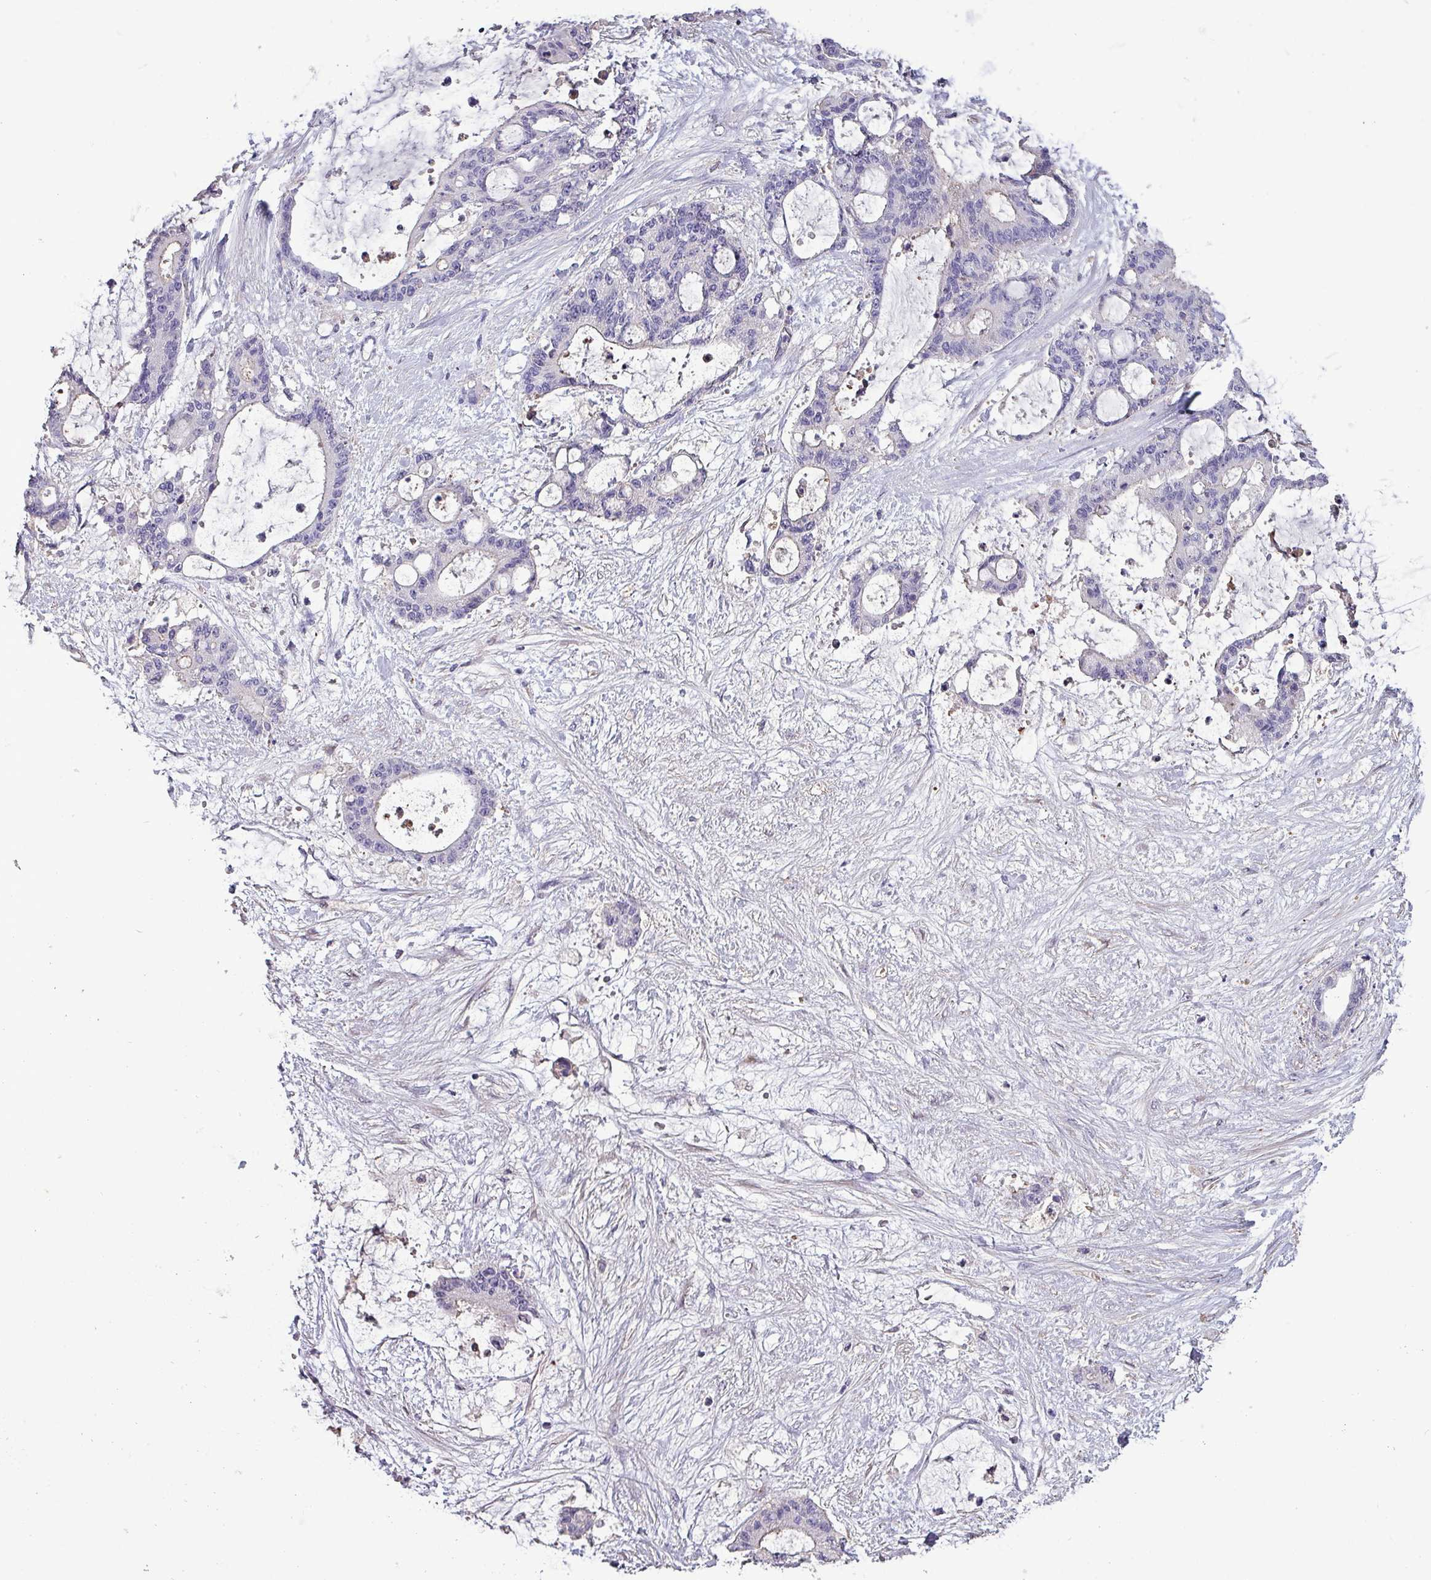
{"staining": {"intensity": "negative", "quantity": "none", "location": "none"}, "tissue": "liver cancer", "cell_type": "Tumor cells", "image_type": "cancer", "snomed": [{"axis": "morphology", "description": "Normal tissue, NOS"}, {"axis": "morphology", "description": "Cholangiocarcinoma"}, {"axis": "topography", "description": "Liver"}, {"axis": "topography", "description": "Peripheral nerve tissue"}], "caption": "Immunohistochemistry of liver cancer (cholangiocarcinoma) displays no positivity in tumor cells.", "gene": "HTRA4", "patient": {"sex": "female", "age": 73}}